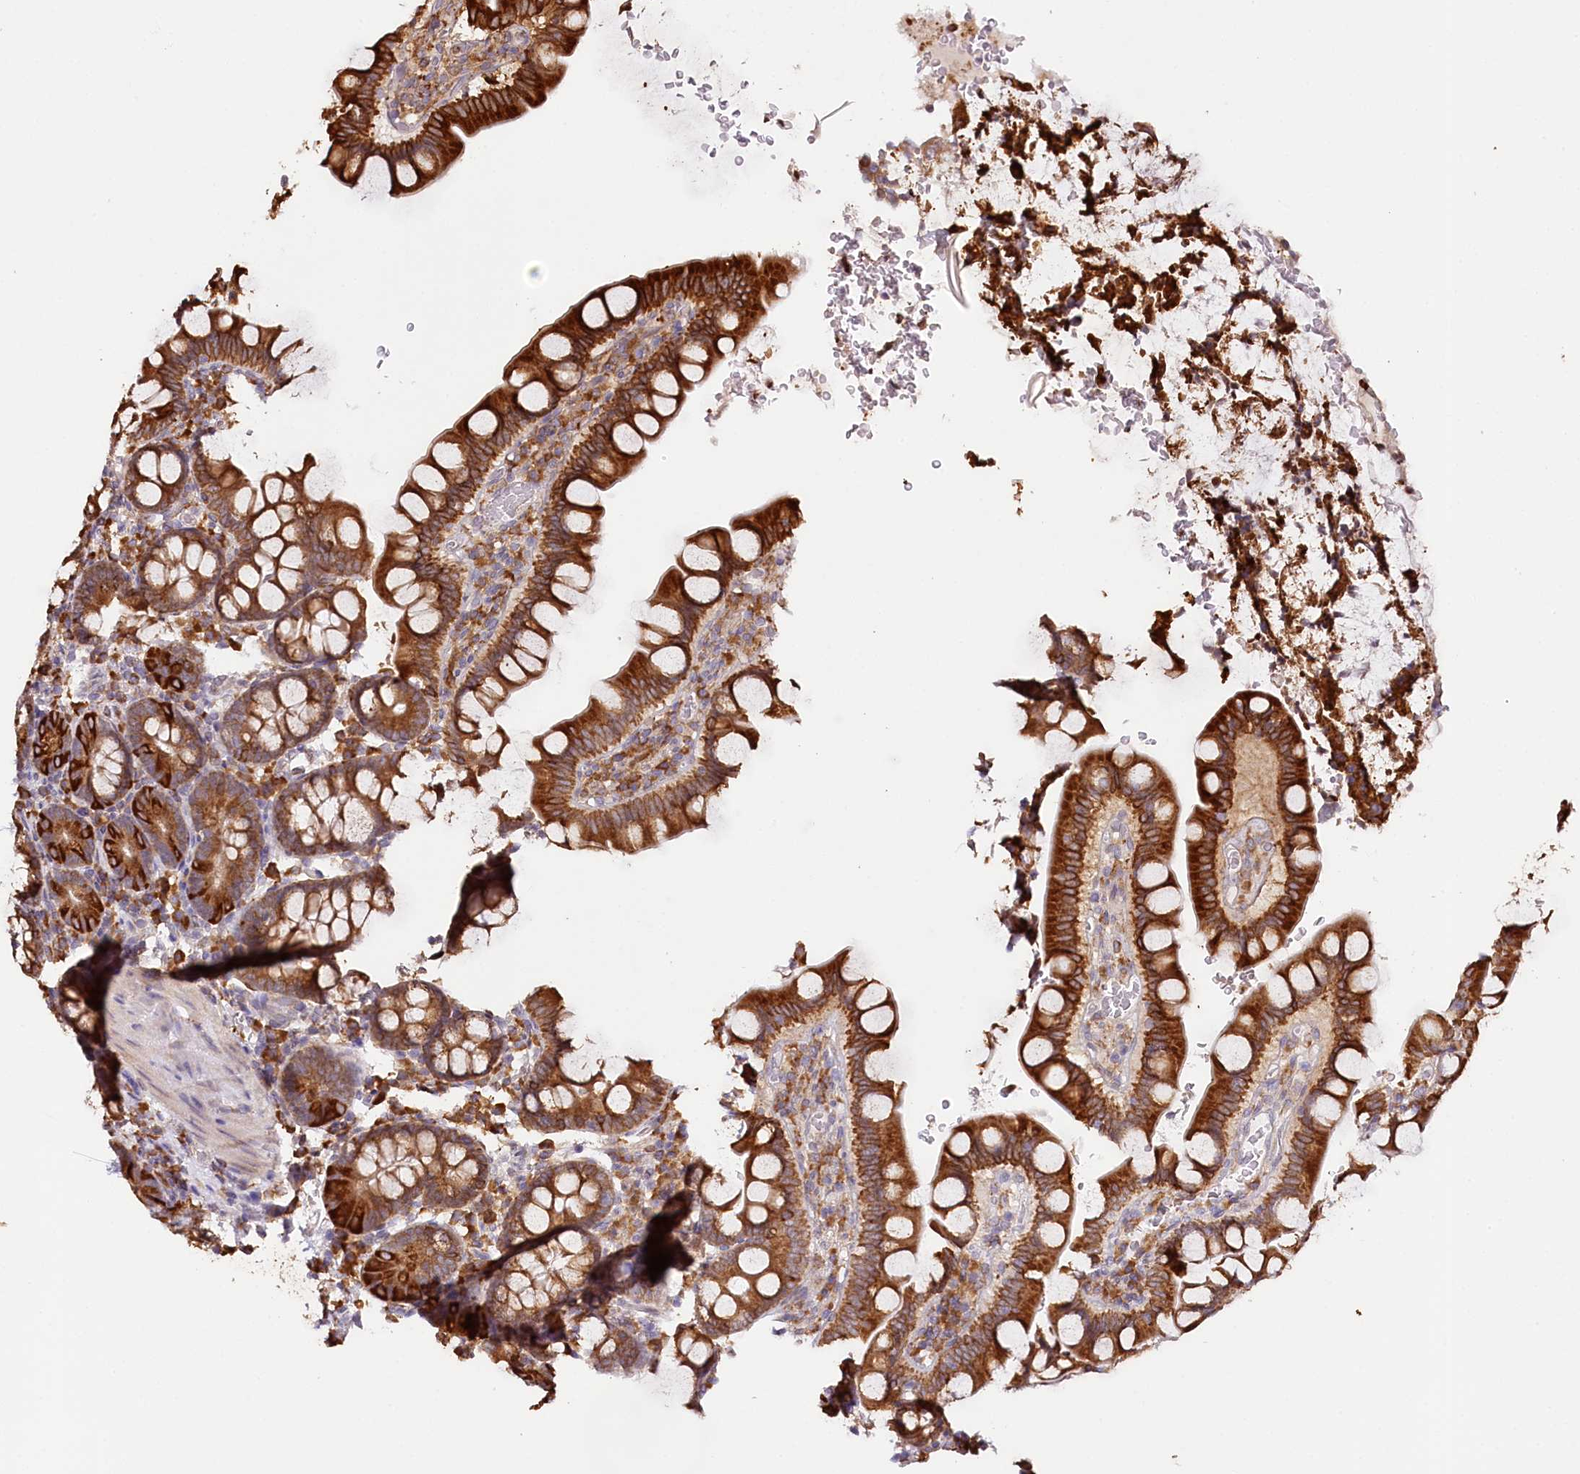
{"staining": {"intensity": "strong", "quantity": ">75%", "location": "cytoplasmic/membranous"}, "tissue": "small intestine", "cell_type": "Glandular cells", "image_type": "normal", "snomed": [{"axis": "morphology", "description": "Normal tissue, NOS"}, {"axis": "topography", "description": "Stomach, upper"}, {"axis": "topography", "description": "Stomach, lower"}, {"axis": "topography", "description": "Small intestine"}], "caption": "There is high levels of strong cytoplasmic/membranous expression in glandular cells of benign small intestine, as demonstrated by immunohistochemical staining (brown color).", "gene": "VEGFA", "patient": {"sex": "male", "age": 68}}